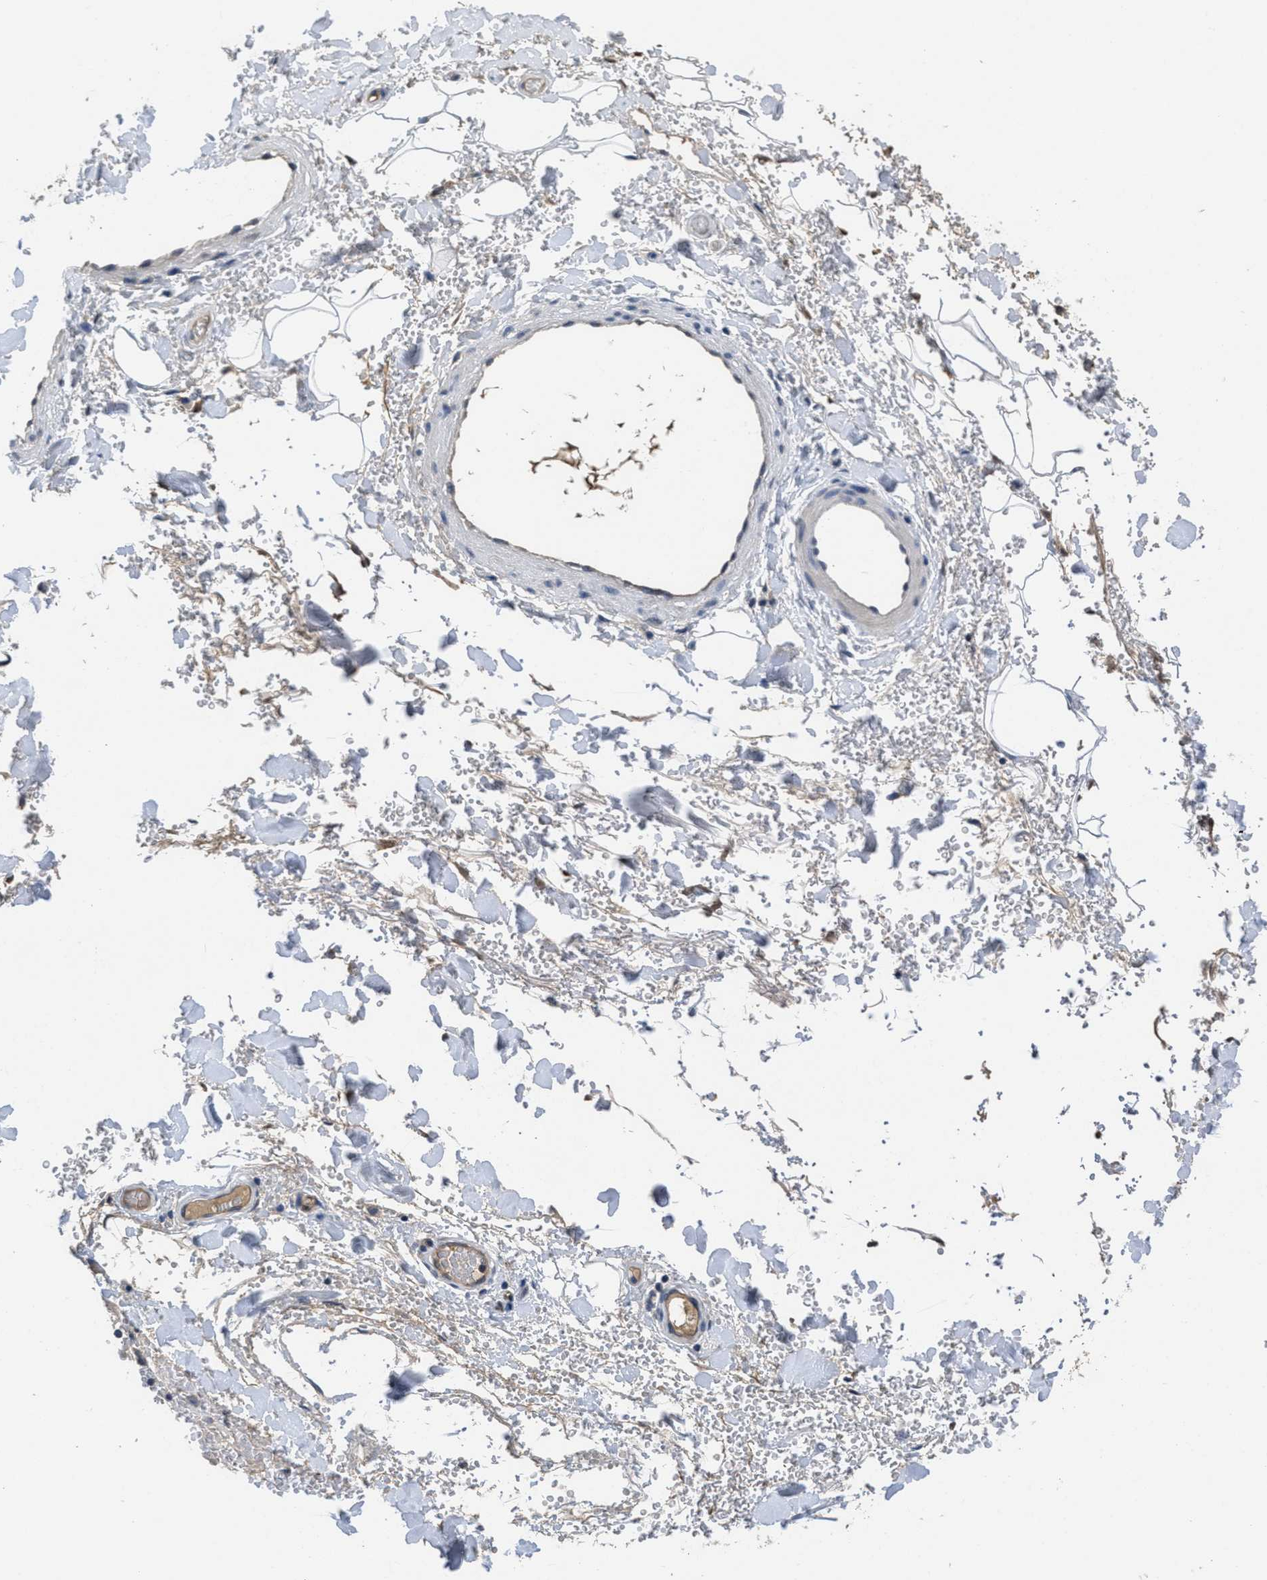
{"staining": {"intensity": "negative", "quantity": "none", "location": "none"}, "tissue": "adipose tissue", "cell_type": "Adipocytes", "image_type": "normal", "snomed": [{"axis": "morphology", "description": "Normal tissue, NOS"}, {"axis": "morphology", "description": "Carcinoma, NOS"}, {"axis": "topography", "description": "Pancreas"}, {"axis": "topography", "description": "Peripheral nerve tissue"}], "caption": "DAB (3,3'-diaminobenzidine) immunohistochemical staining of benign adipose tissue shows no significant positivity in adipocytes. (DAB (3,3'-diaminobenzidine) IHC visualized using brightfield microscopy, high magnification).", "gene": "ANGPT1", "patient": {"sex": "female", "age": 29}}